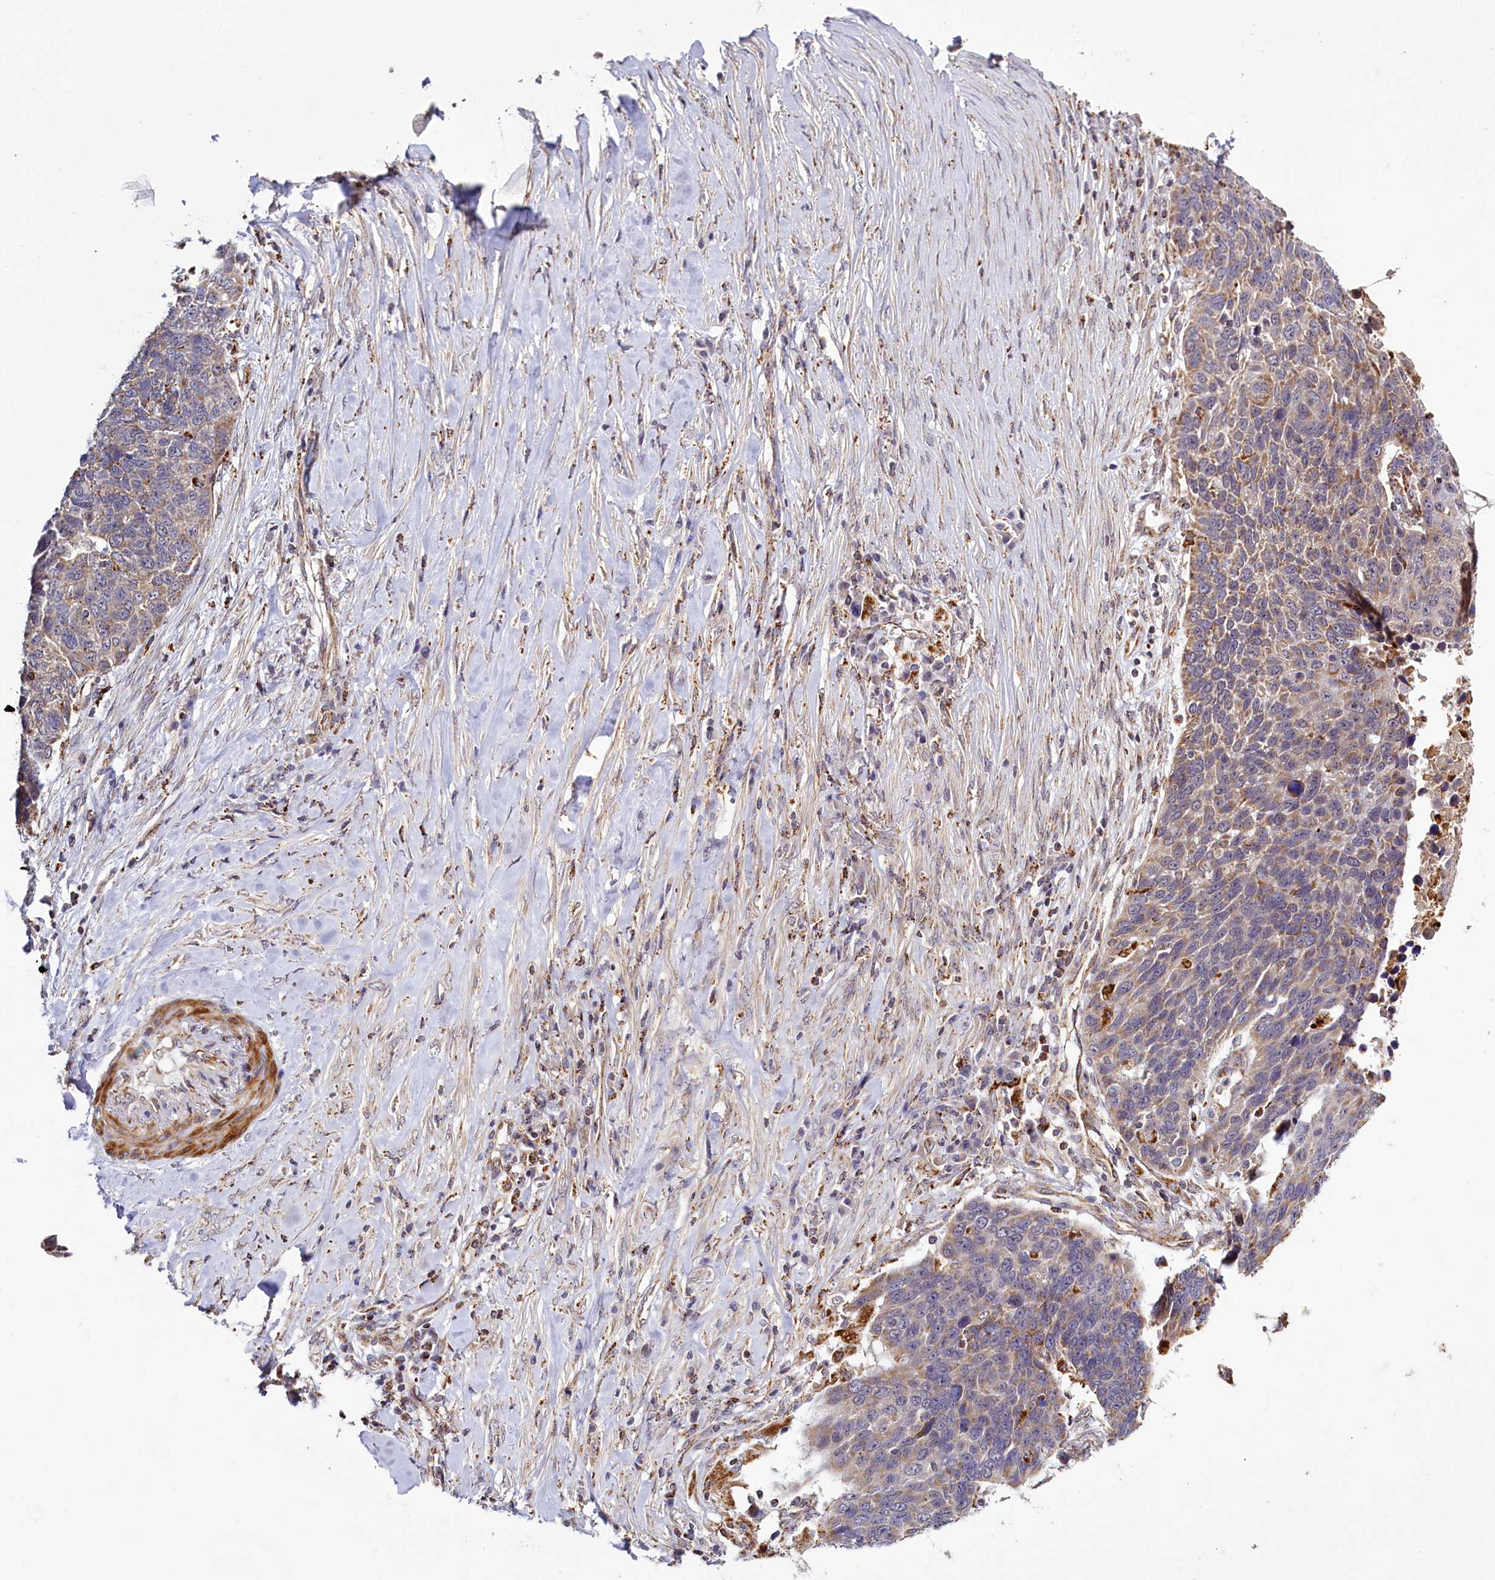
{"staining": {"intensity": "weak", "quantity": "25%-75%", "location": "cytoplasmic/membranous"}, "tissue": "lung cancer", "cell_type": "Tumor cells", "image_type": "cancer", "snomed": [{"axis": "morphology", "description": "Normal tissue, NOS"}, {"axis": "morphology", "description": "Squamous cell carcinoma, NOS"}, {"axis": "topography", "description": "Lymph node"}, {"axis": "topography", "description": "Lung"}], "caption": "Human lung squamous cell carcinoma stained with a protein marker reveals weak staining in tumor cells.", "gene": "DYNC2H1", "patient": {"sex": "male", "age": 66}}